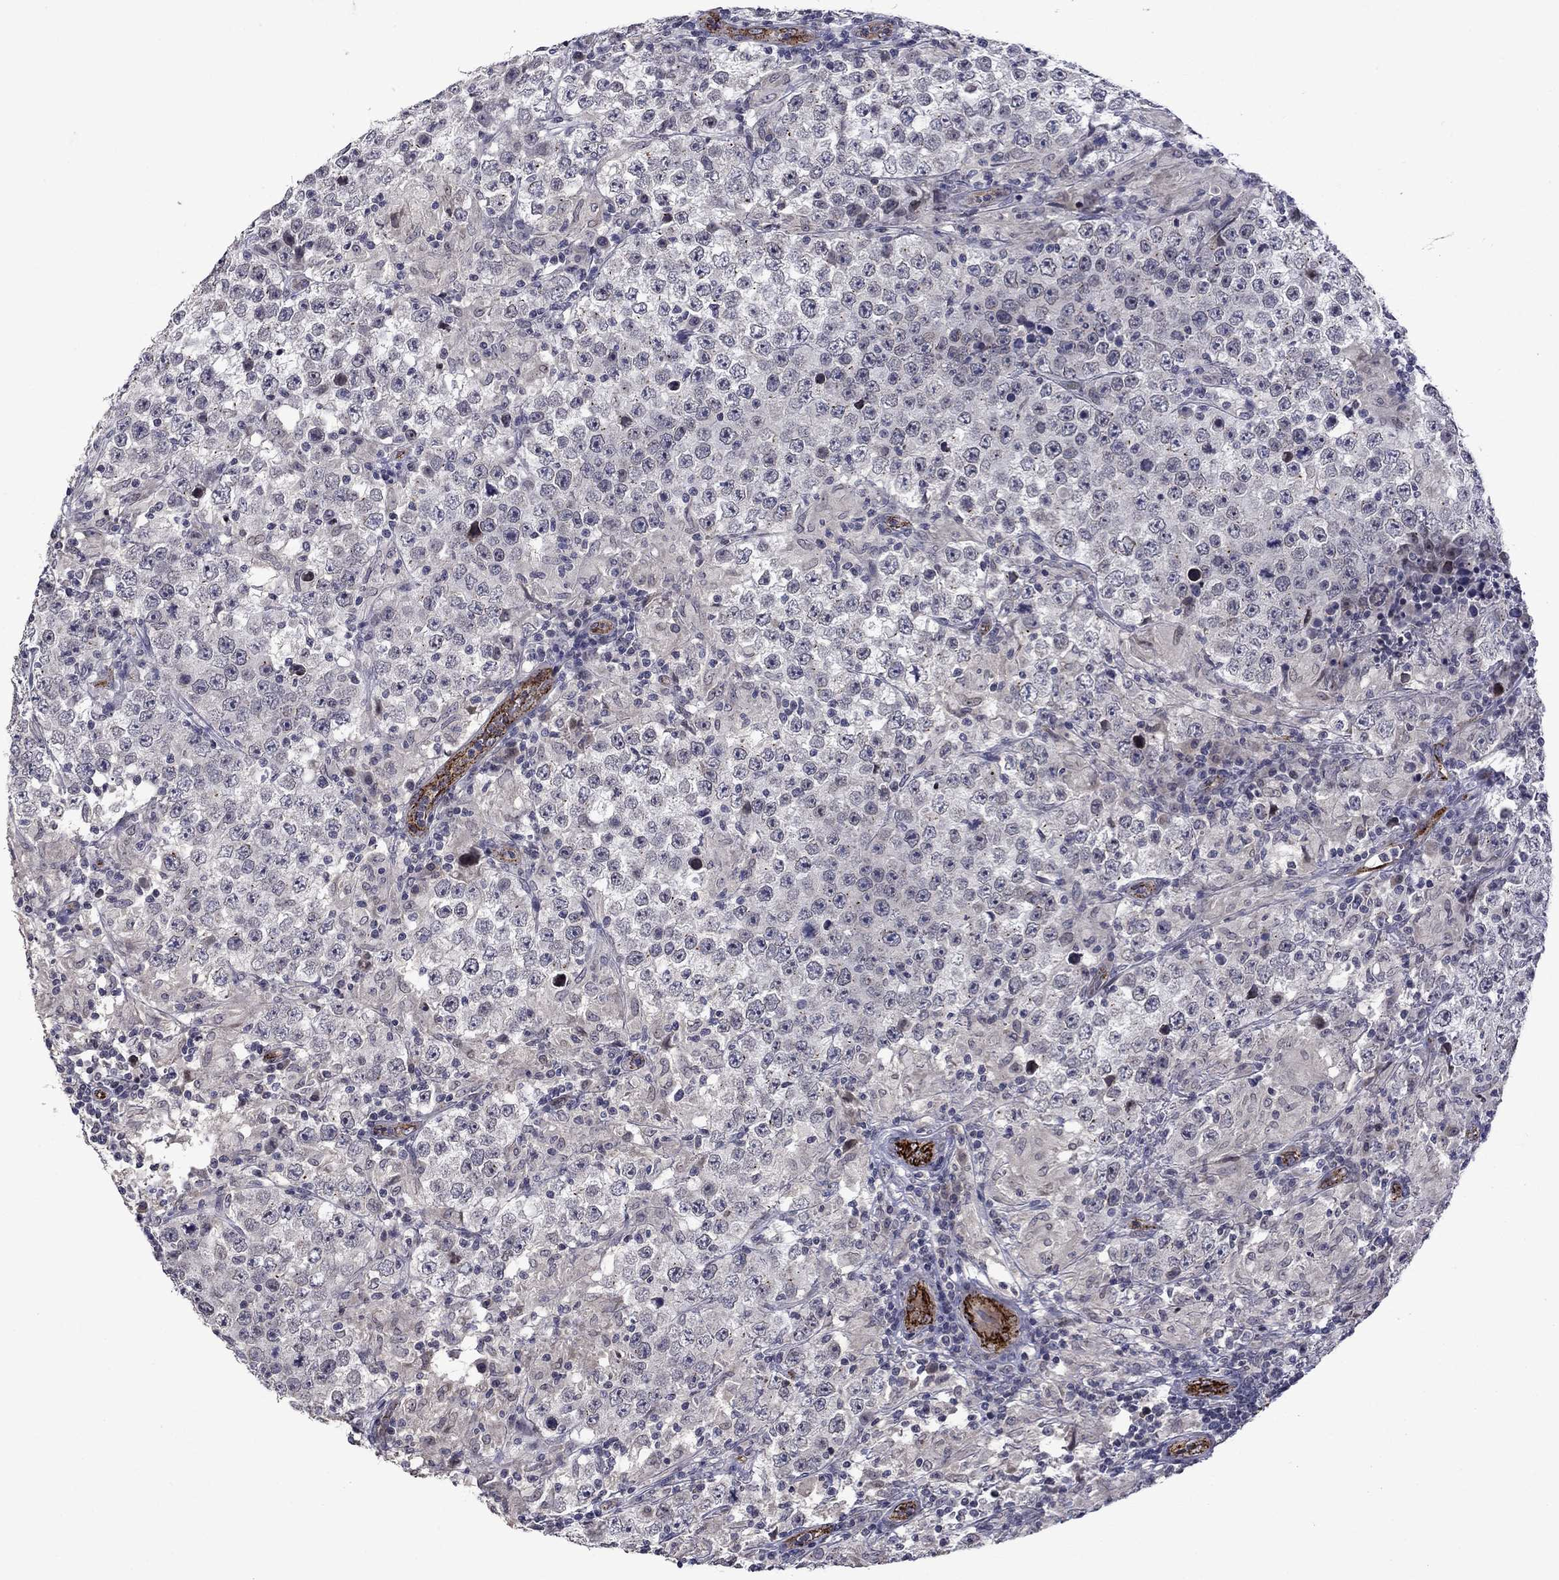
{"staining": {"intensity": "negative", "quantity": "none", "location": "none"}, "tissue": "testis cancer", "cell_type": "Tumor cells", "image_type": "cancer", "snomed": [{"axis": "morphology", "description": "Seminoma, NOS"}, {"axis": "morphology", "description": "Carcinoma, Embryonal, NOS"}, {"axis": "topography", "description": "Testis"}], "caption": "DAB (3,3'-diaminobenzidine) immunohistochemical staining of human testis cancer displays no significant positivity in tumor cells. Nuclei are stained in blue.", "gene": "SLITRK1", "patient": {"sex": "male", "age": 41}}